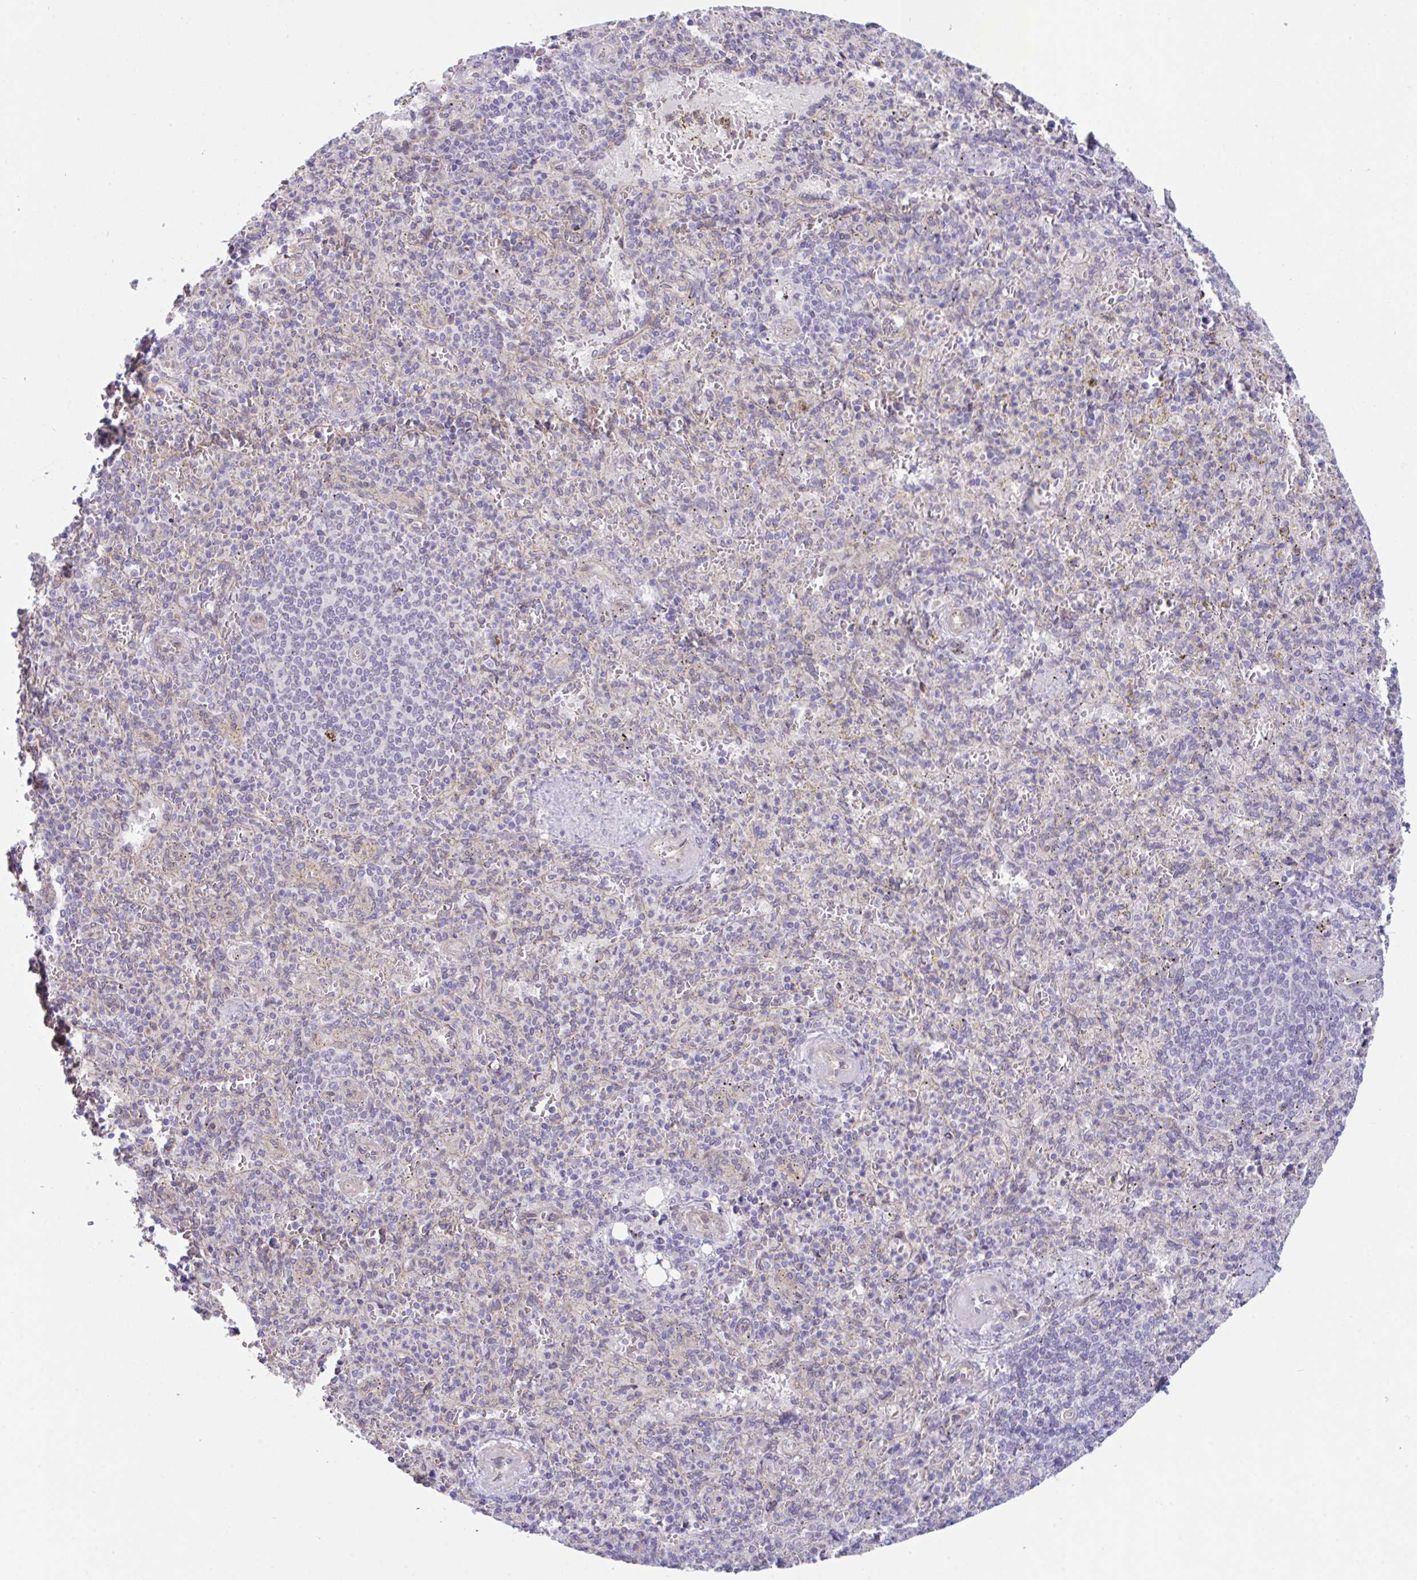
{"staining": {"intensity": "negative", "quantity": "none", "location": "none"}, "tissue": "spleen", "cell_type": "Cells in red pulp", "image_type": "normal", "snomed": [{"axis": "morphology", "description": "Normal tissue, NOS"}, {"axis": "topography", "description": "Spleen"}], "caption": "A histopathology image of human spleen is negative for staining in cells in red pulp. Brightfield microscopy of immunohistochemistry (IHC) stained with DAB (3,3'-diaminobenzidine) (brown) and hematoxylin (blue), captured at high magnification.", "gene": "ZBED3", "patient": {"sex": "female", "age": 74}}